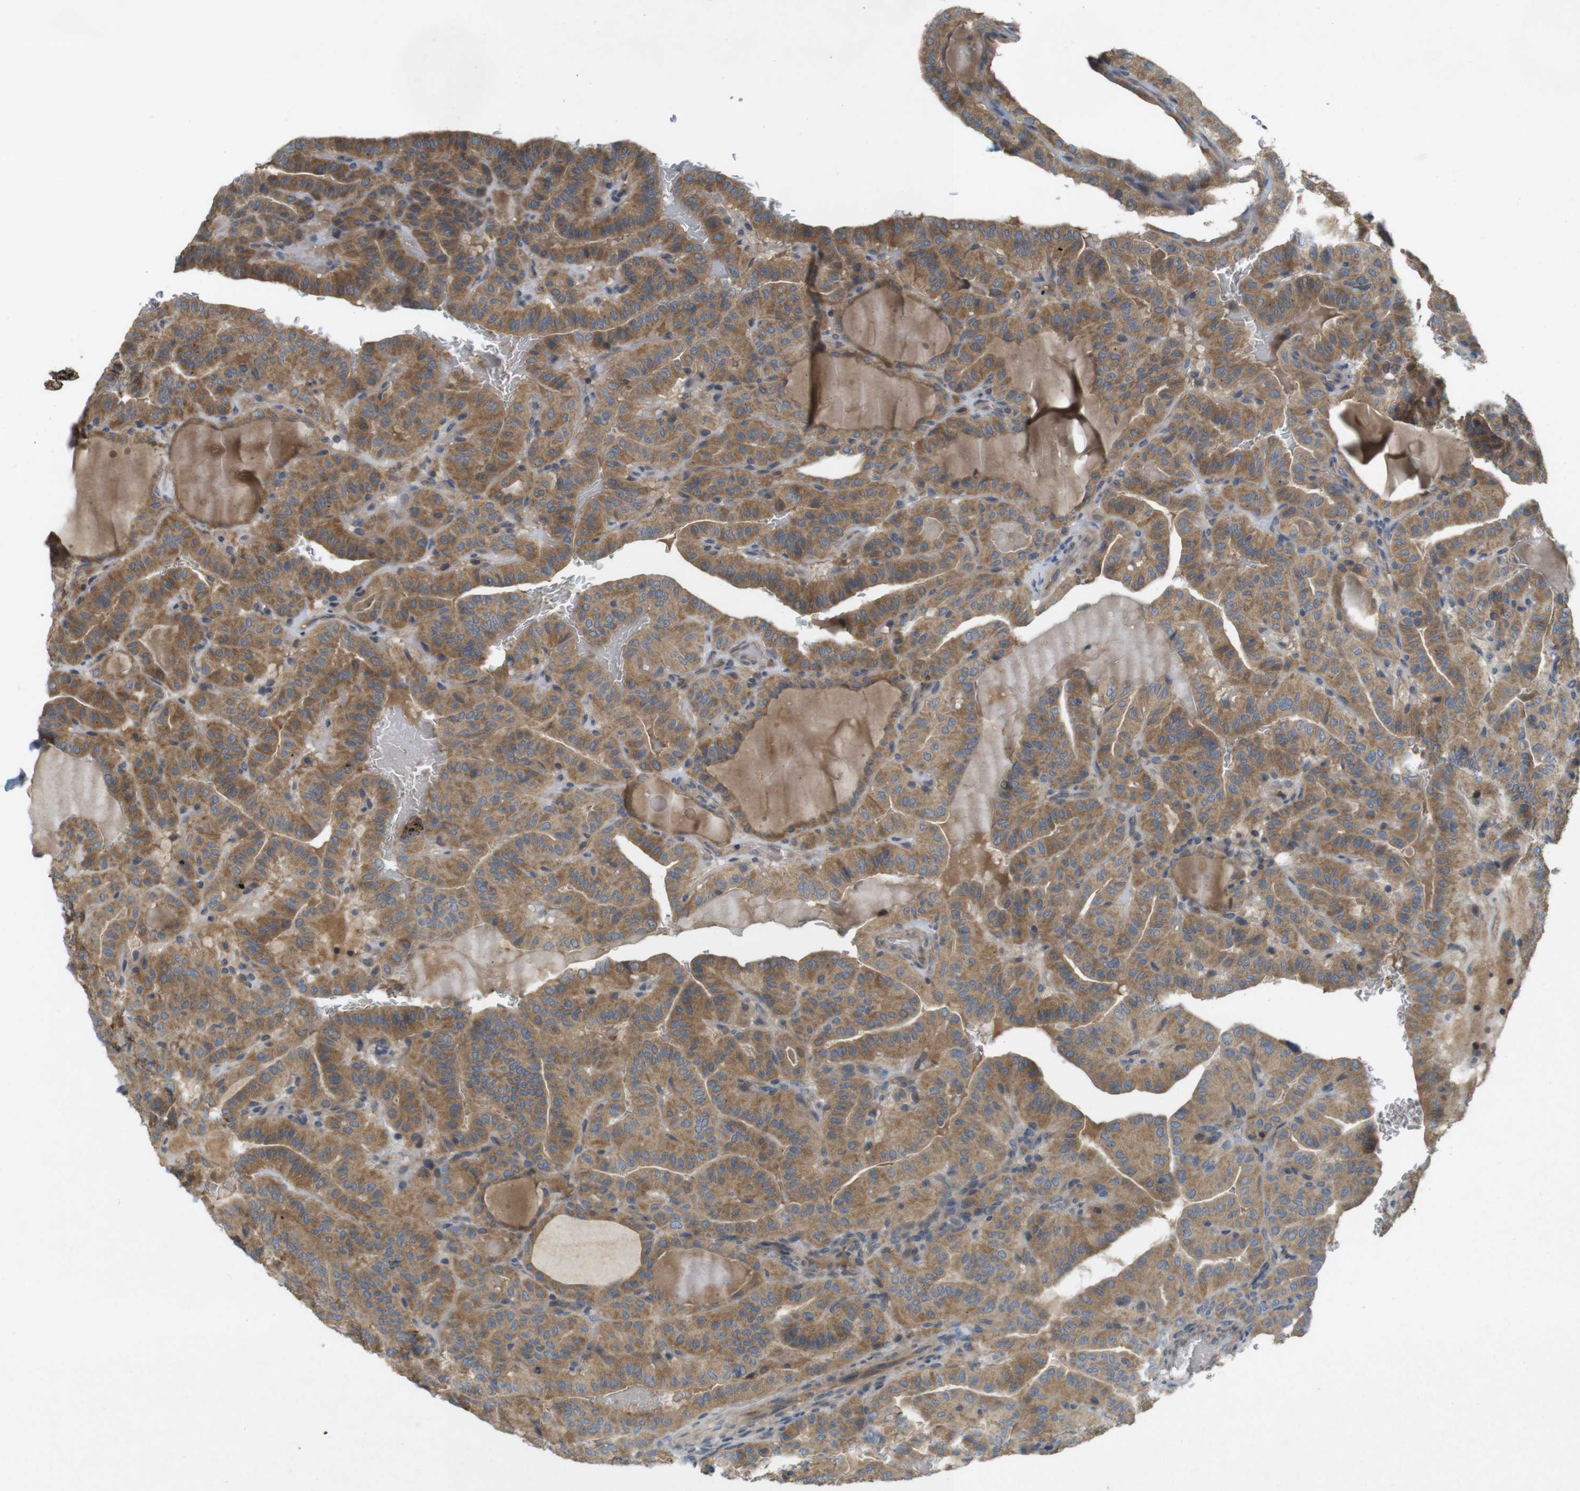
{"staining": {"intensity": "moderate", "quantity": ">75%", "location": "cytoplasmic/membranous"}, "tissue": "thyroid cancer", "cell_type": "Tumor cells", "image_type": "cancer", "snomed": [{"axis": "morphology", "description": "Papillary adenocarcinoma, NOS"}, {"axis": "topography", "description": "Thyroid gland"}], "caption": "Immunohistochemistry of thyroid cancer (papillary adenocarcinoma) exhibits medium levels of moderate cytoplasmic/membranous positivity in approximately >75% of tumor cells.", "gene": "CLTC", "patient": {"sex": "male", "age": 77}}